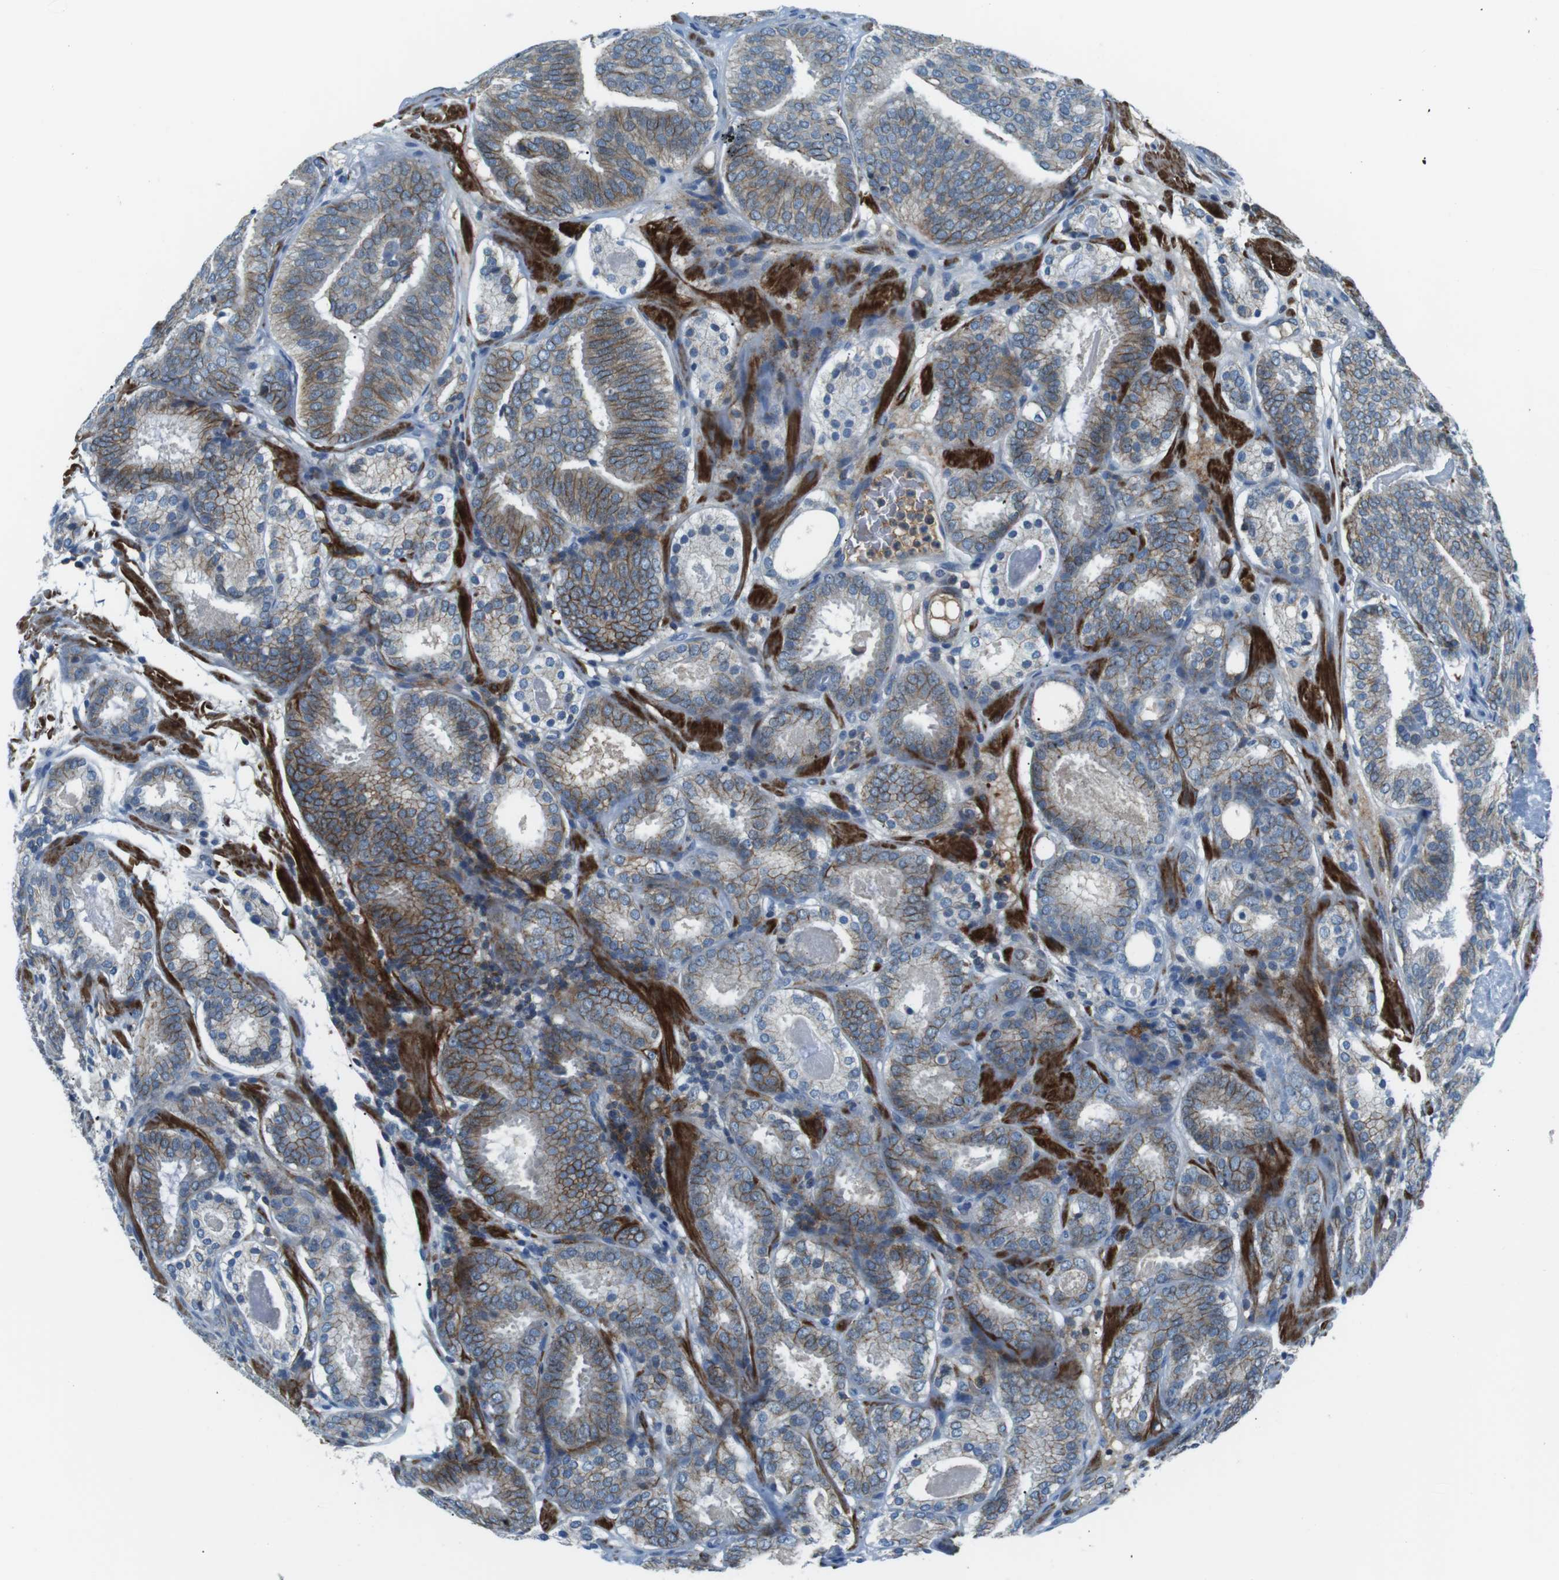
{"staining": {"intensity": "moderate", "quantity": "25%-75%", "location": "cytoplasmic/membranous"}, "tissue": "prostate cancer", "cell_type": "Tumor cells", "image_type": "cancer", "snomed": [{"axis": "morphology", "description": "Adenocarcinoma, Low grade"}, {"axis": "topography", "description": "Prostate"}], "caption": "IHC photomicrograph of neoplastic tissue: human prostate adenocarcinoma (low-grade) stained using immunohistochemistry (IHC) demonstrates medium levels of moderate protein expression localized specifically in the cytoplasmic/membranous of tumor cells, appearing as a cytoplasmic/membranous brown color.", "gene": "ARVCF", "patient": {"sex": "male", "age": 69}}